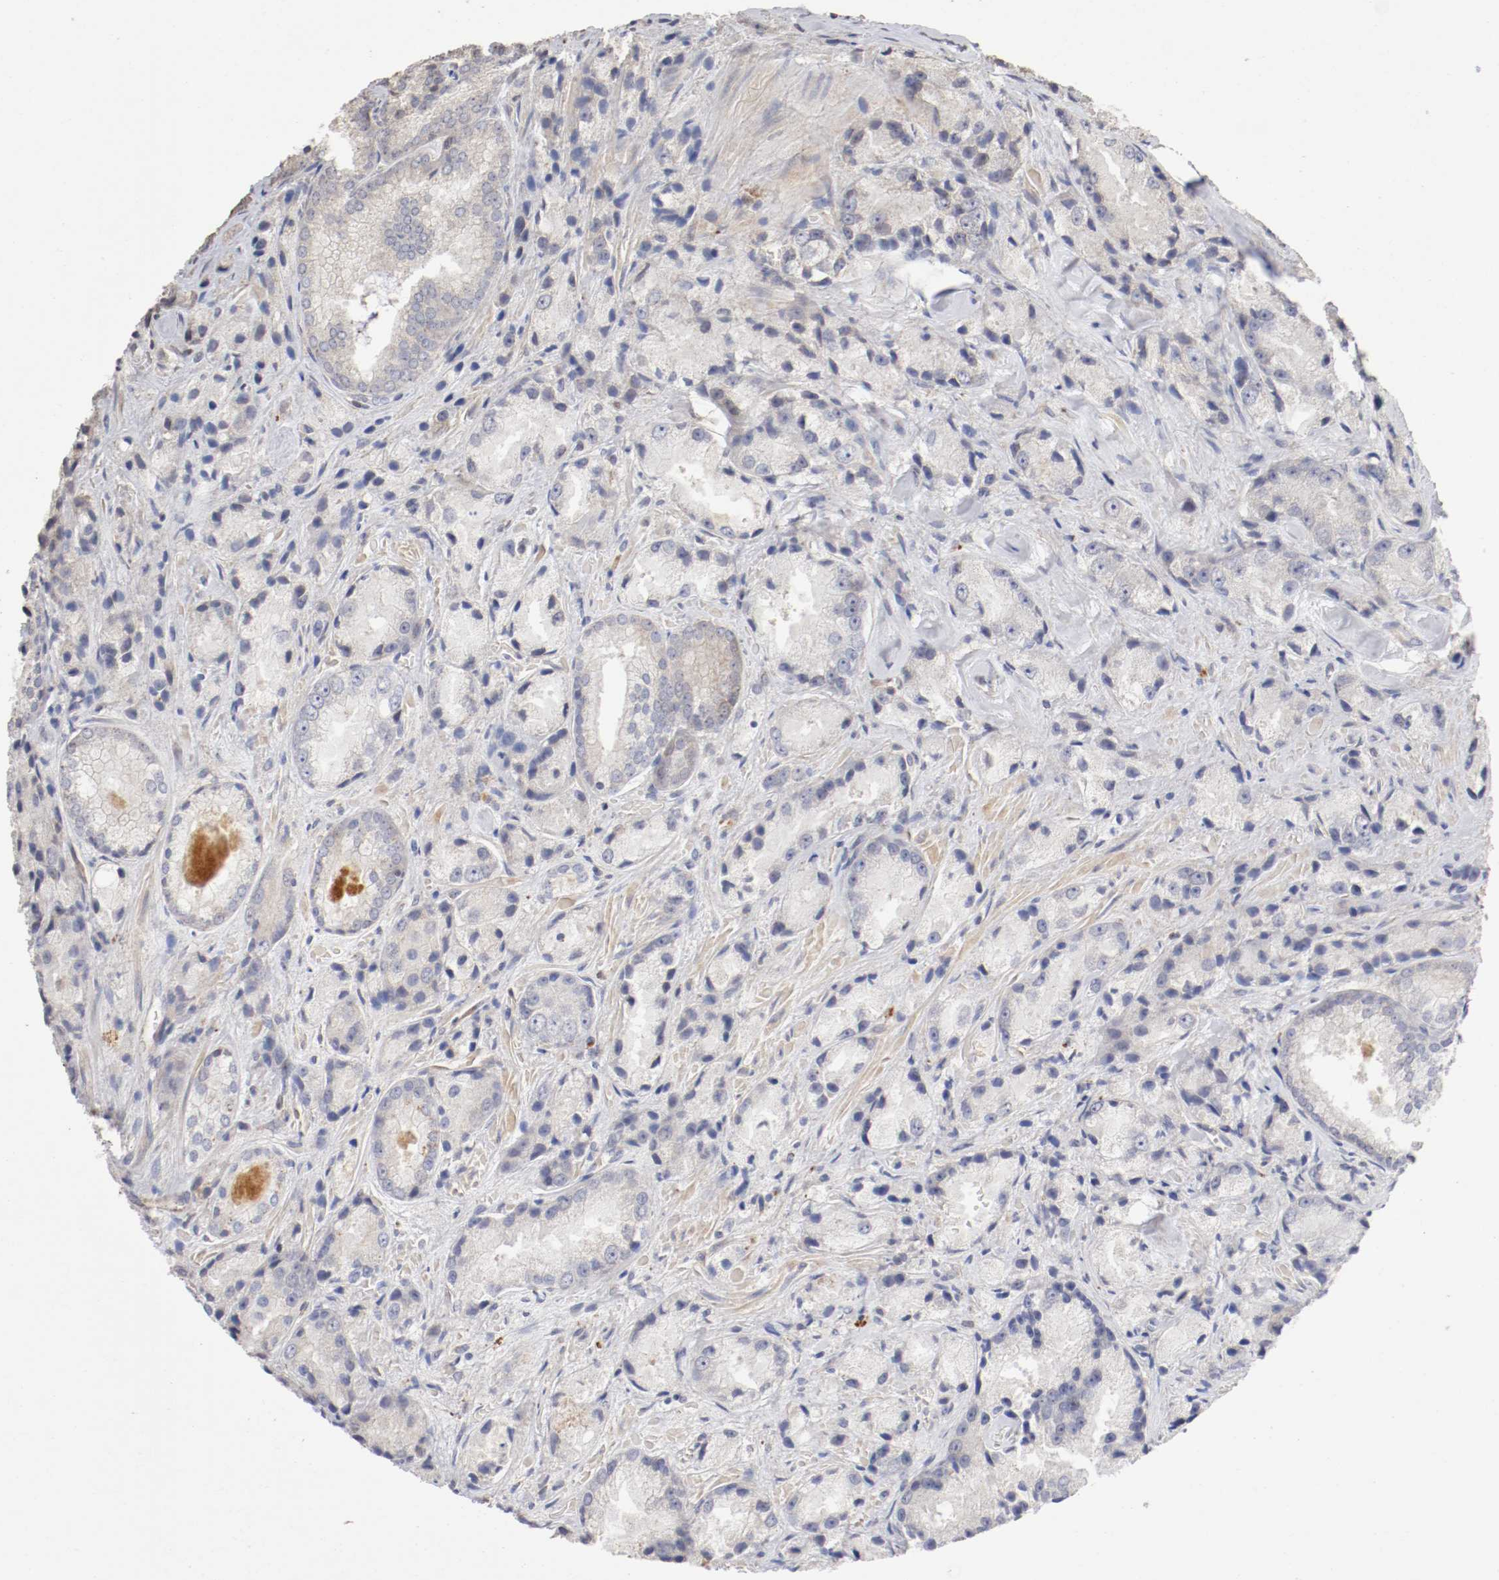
{"staining": {"intensity": "moderate", "quantity": "<25%", "location": "cytoplasmic/membranous"}, "tissue": "prostate cancer", "cell_type": "Tumor cells", "image_type": "cancer", "snomed": [{"axis": "morphology", "description": "Adenocarcinoma, Low grade"}, {"axis": "topography", "description": "Prostate"}], "caption": "Human prostate cancer stained for a protein (brown) shows moderate cytoplasmic/membranous positive expression in approximately <25% of tumor cells.", "gene": "CDK6", "patient": {"sex": "male", "age": 64}}